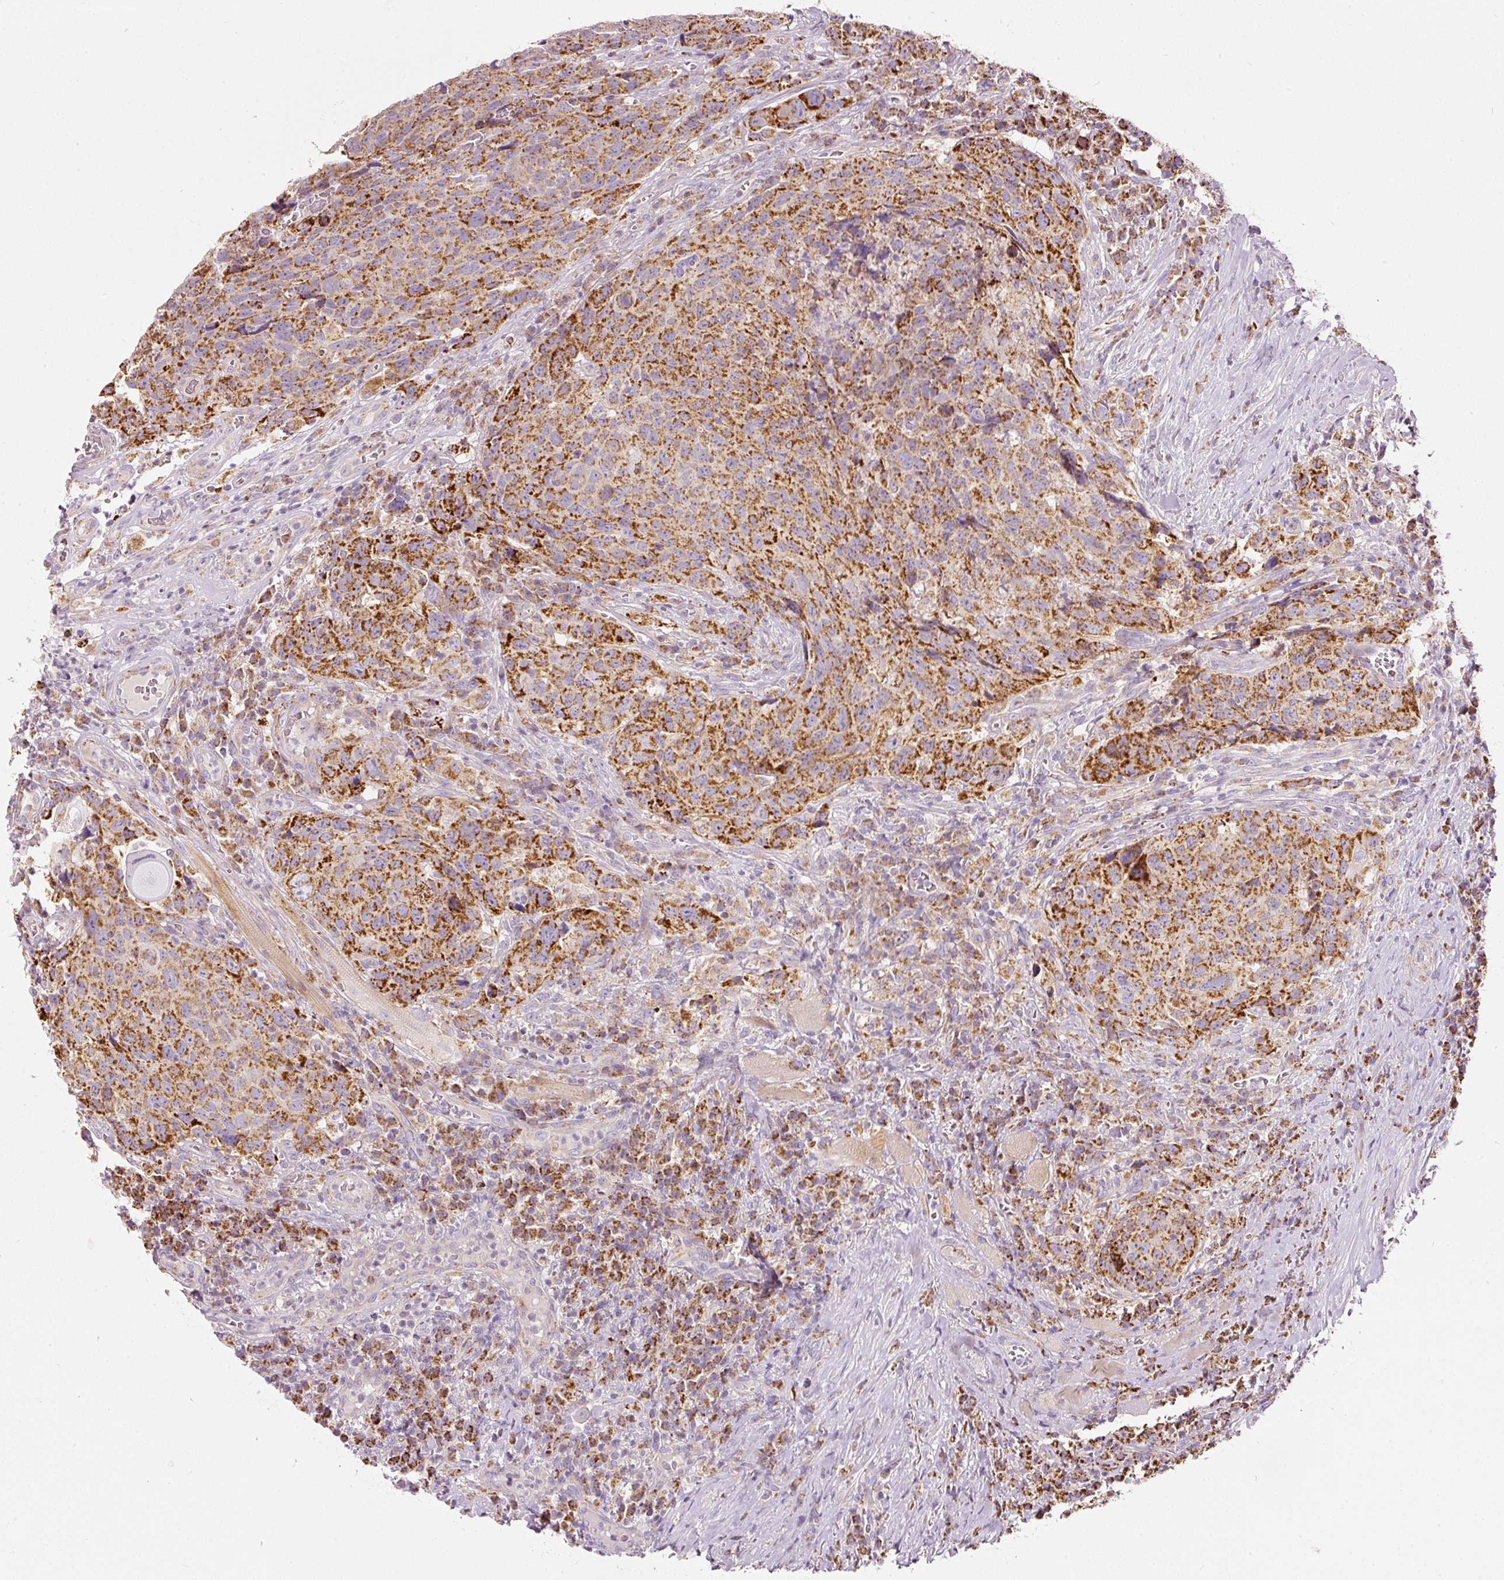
{"staining": {"intensity": "strong", "quantity": ">75%", "location": "cytoplasmic/membranous"}, "tissue": "head and neck cancer", "cell_type": "Tumor cells", "image_type": "cancer", "snomed": [{"axis": "morphology", "description": "Squamous cell carcinoma, NOS"}, {"axis": "topography", "description": "Head-Neck"}], "caption": "Protein expression by immunohistochemistry reveals strong cytoplasmic/membranous positivity in approximately >75% of tumor cells in head and neck cancer.", "gene": "MTHFD2", "patient": {"sex": "male", "age": 66}}